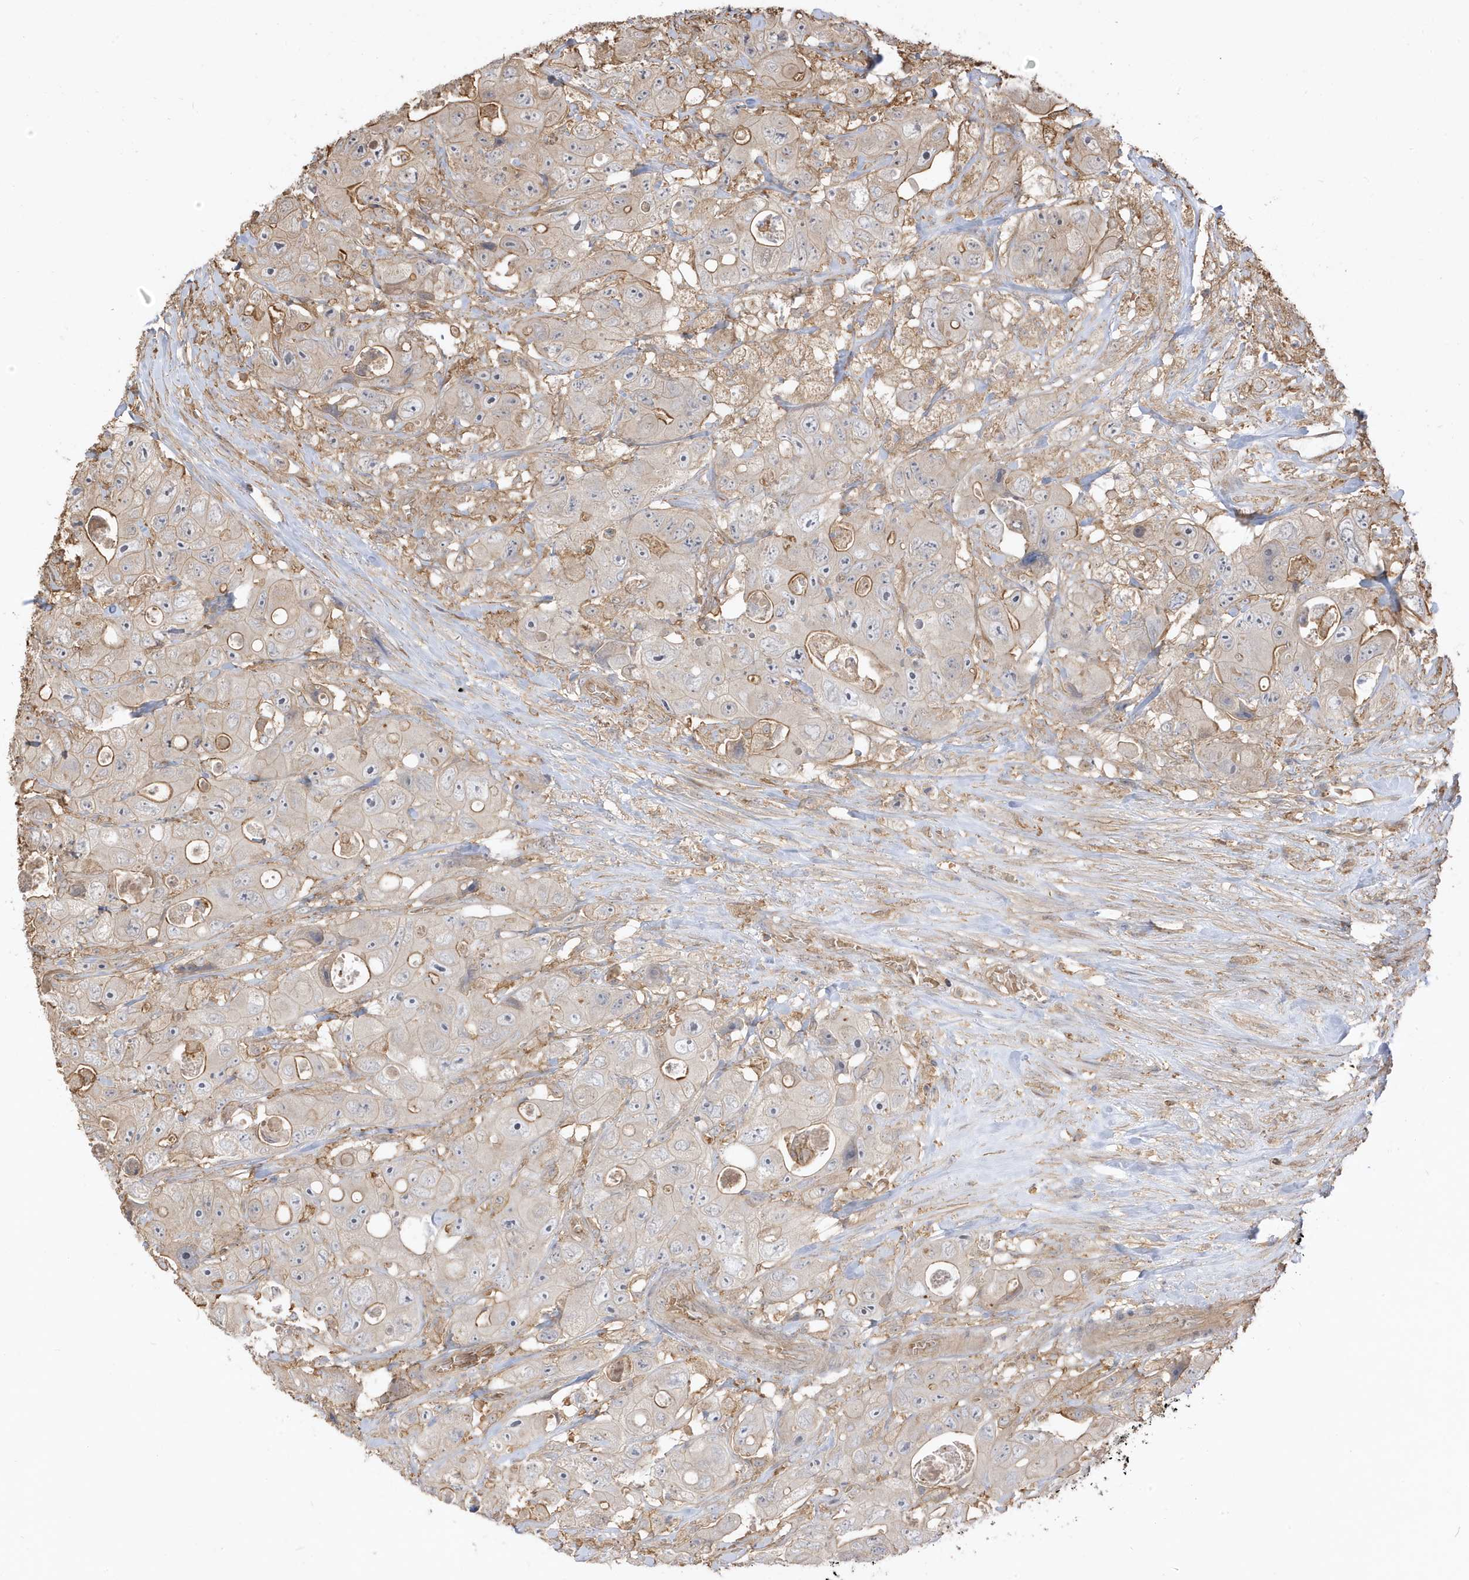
{"staining": {"intensity": "moderate", "quantity": "<25%", "location": "cytoplasmic/membranous"}, "tissue": "colorectal cancer", "cell_type": "Tumor cells", "image_type": "cancer", "snomed": [{"axis": "morphology", "description": "Adenocarcinoma, NOS"}, {"axis": "topography", "description": "Colon"}], "caption": "An IHC micrograph of neoplastic tissue is shown. Protein staining in brown shows moderate cytoplasmic/membranous positivity in colorectal cancer (adenocarcinoma) within tumor cells. The protein is shown in brown color, while the nuclei are stained blue.", "gene": "ZBTB8A", "patient": {"sex": "female", "age": 46}}